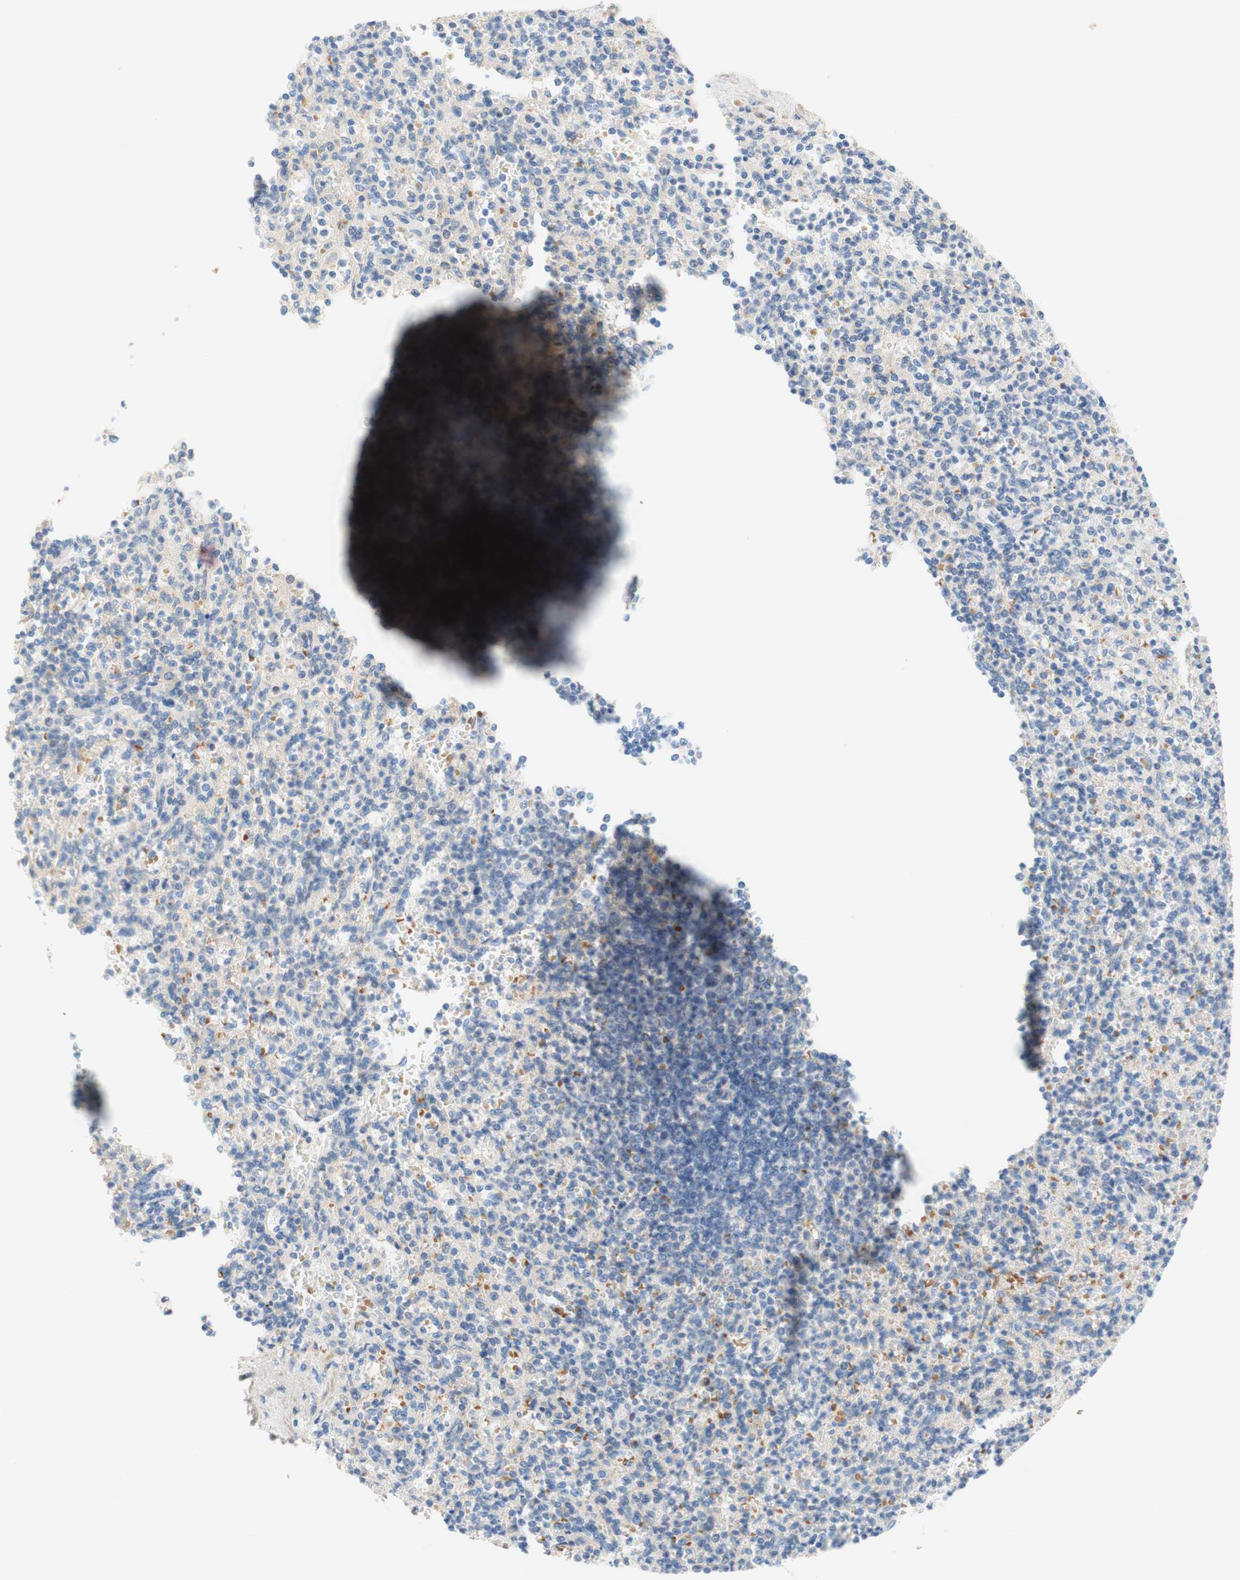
{"staining": {"intensity": "moderate", "quantity": "<25%", "location": "cytoplasmic/membranous"}, "tissue": "spleen", "cell_type": "Cells in red pulp", "image_type": "normal", "snomed": [{"axis": "morphology", "description": "Normal tissue, NOS"}, {"axis": "topography", "description": "Spleen"}], "caption": "Immunohistochemical staining of unremarkable spleen exhibits low levels of moderate cytoplasmic/membranous positivity in approximately <25% of cells in red pulp.", "gene": "ENTREP2", "patient": {"sex": "female", "age": 74}}